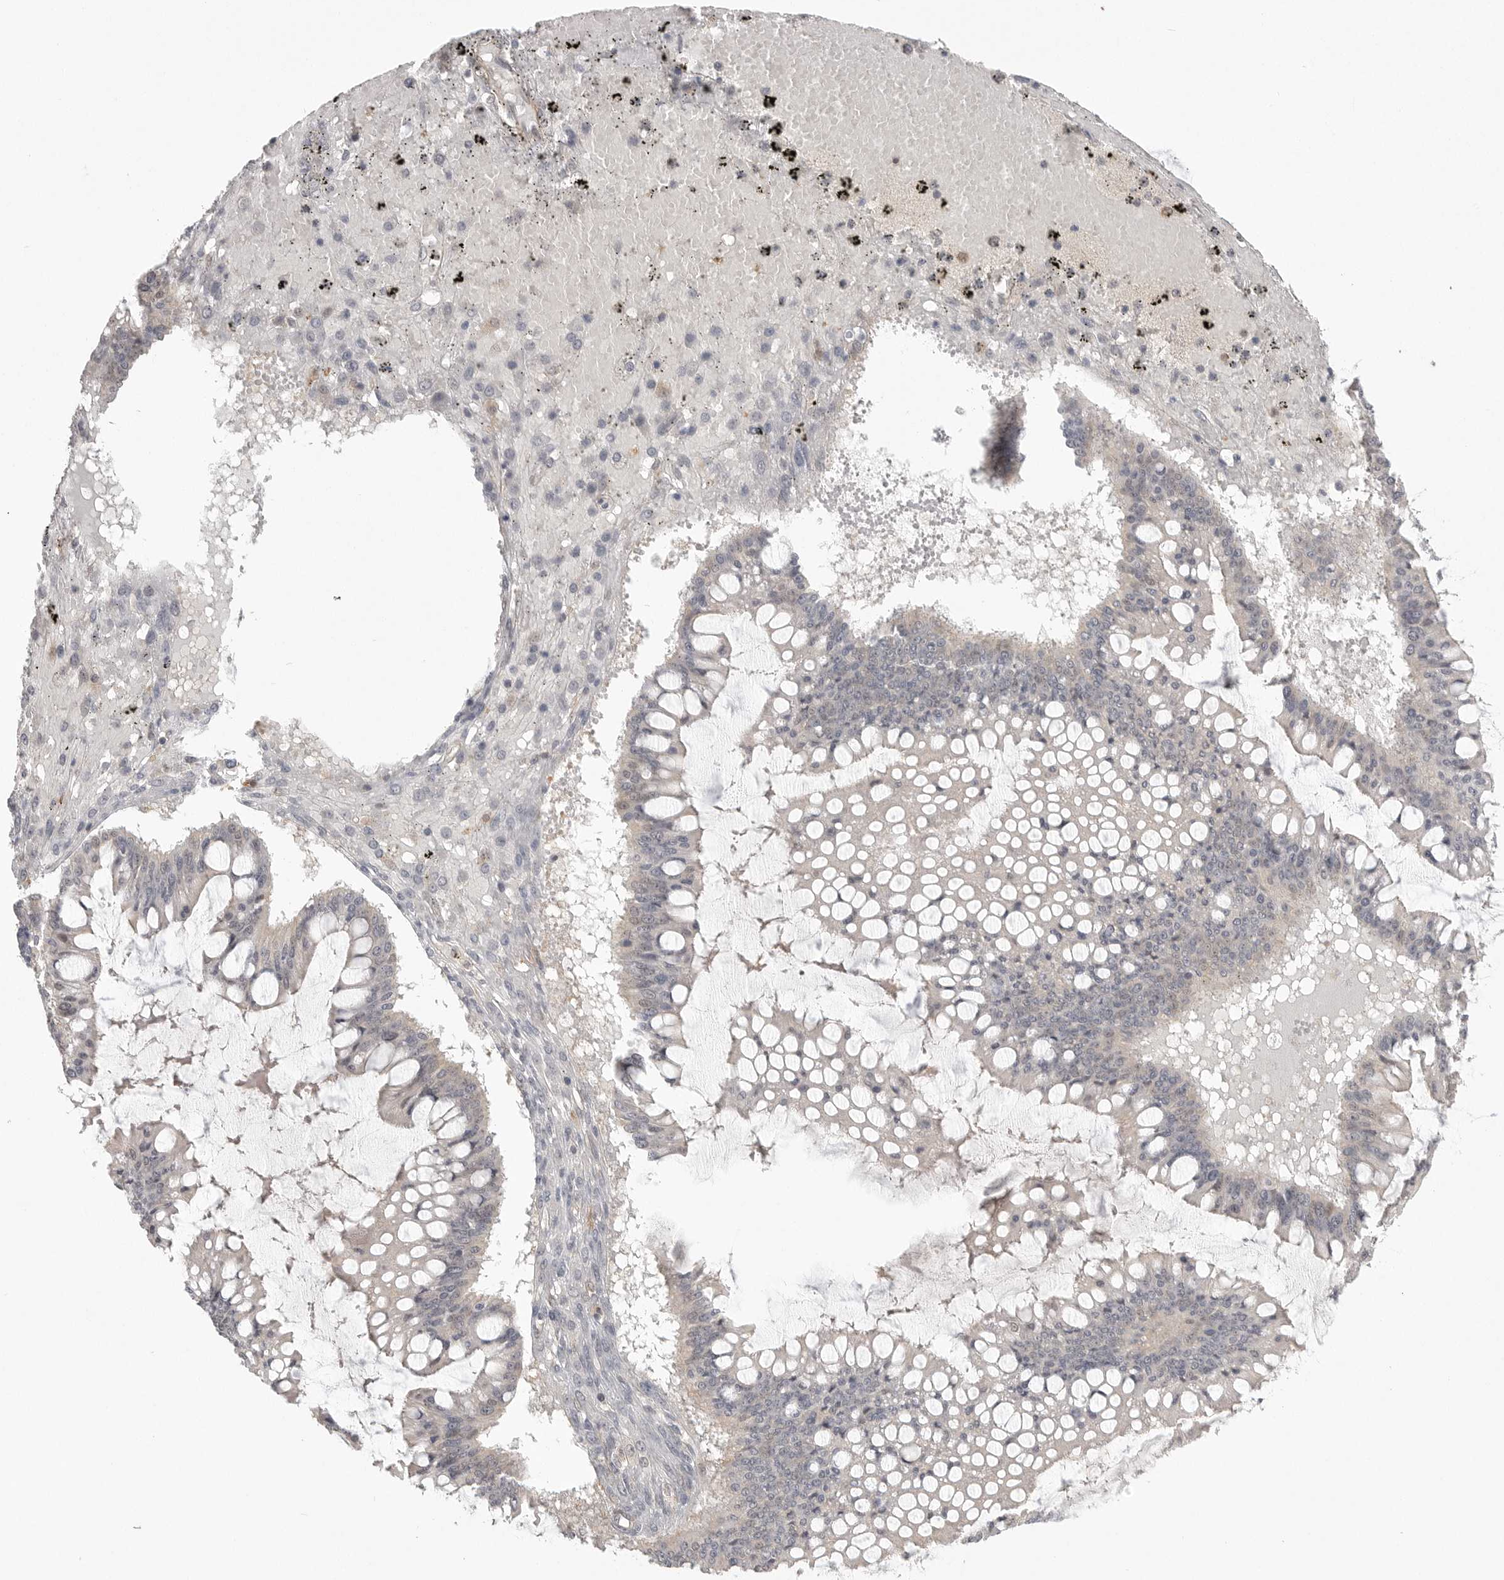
{"staining": {"intensity": "negative", "quantity": "none", "location": "none"}, "tissue": "ovarian cancer", "cell_type": "Tumor cells", "image_type": "cancer", "snomed": [{"axis": "morphology", "description": "Cystadenocarcinoma, mucinous, NOS"}, {"axis": "topography", "description": "Ovary"}], "caption": "IHC image of neoplastic tissue: ovarian mucinous cystadenocarcinoma stained with DAB (3,3'-diaminobenzidine) demonstrates no significant protein staining in tumor cells. The staining is performed using DAB (3,3'-diaminobenzidine) brown chromogen with nuclei counter-stained in using hematoxylin.", "gene": "DBNL", "patient": {"sex": "female", "age": 73}}